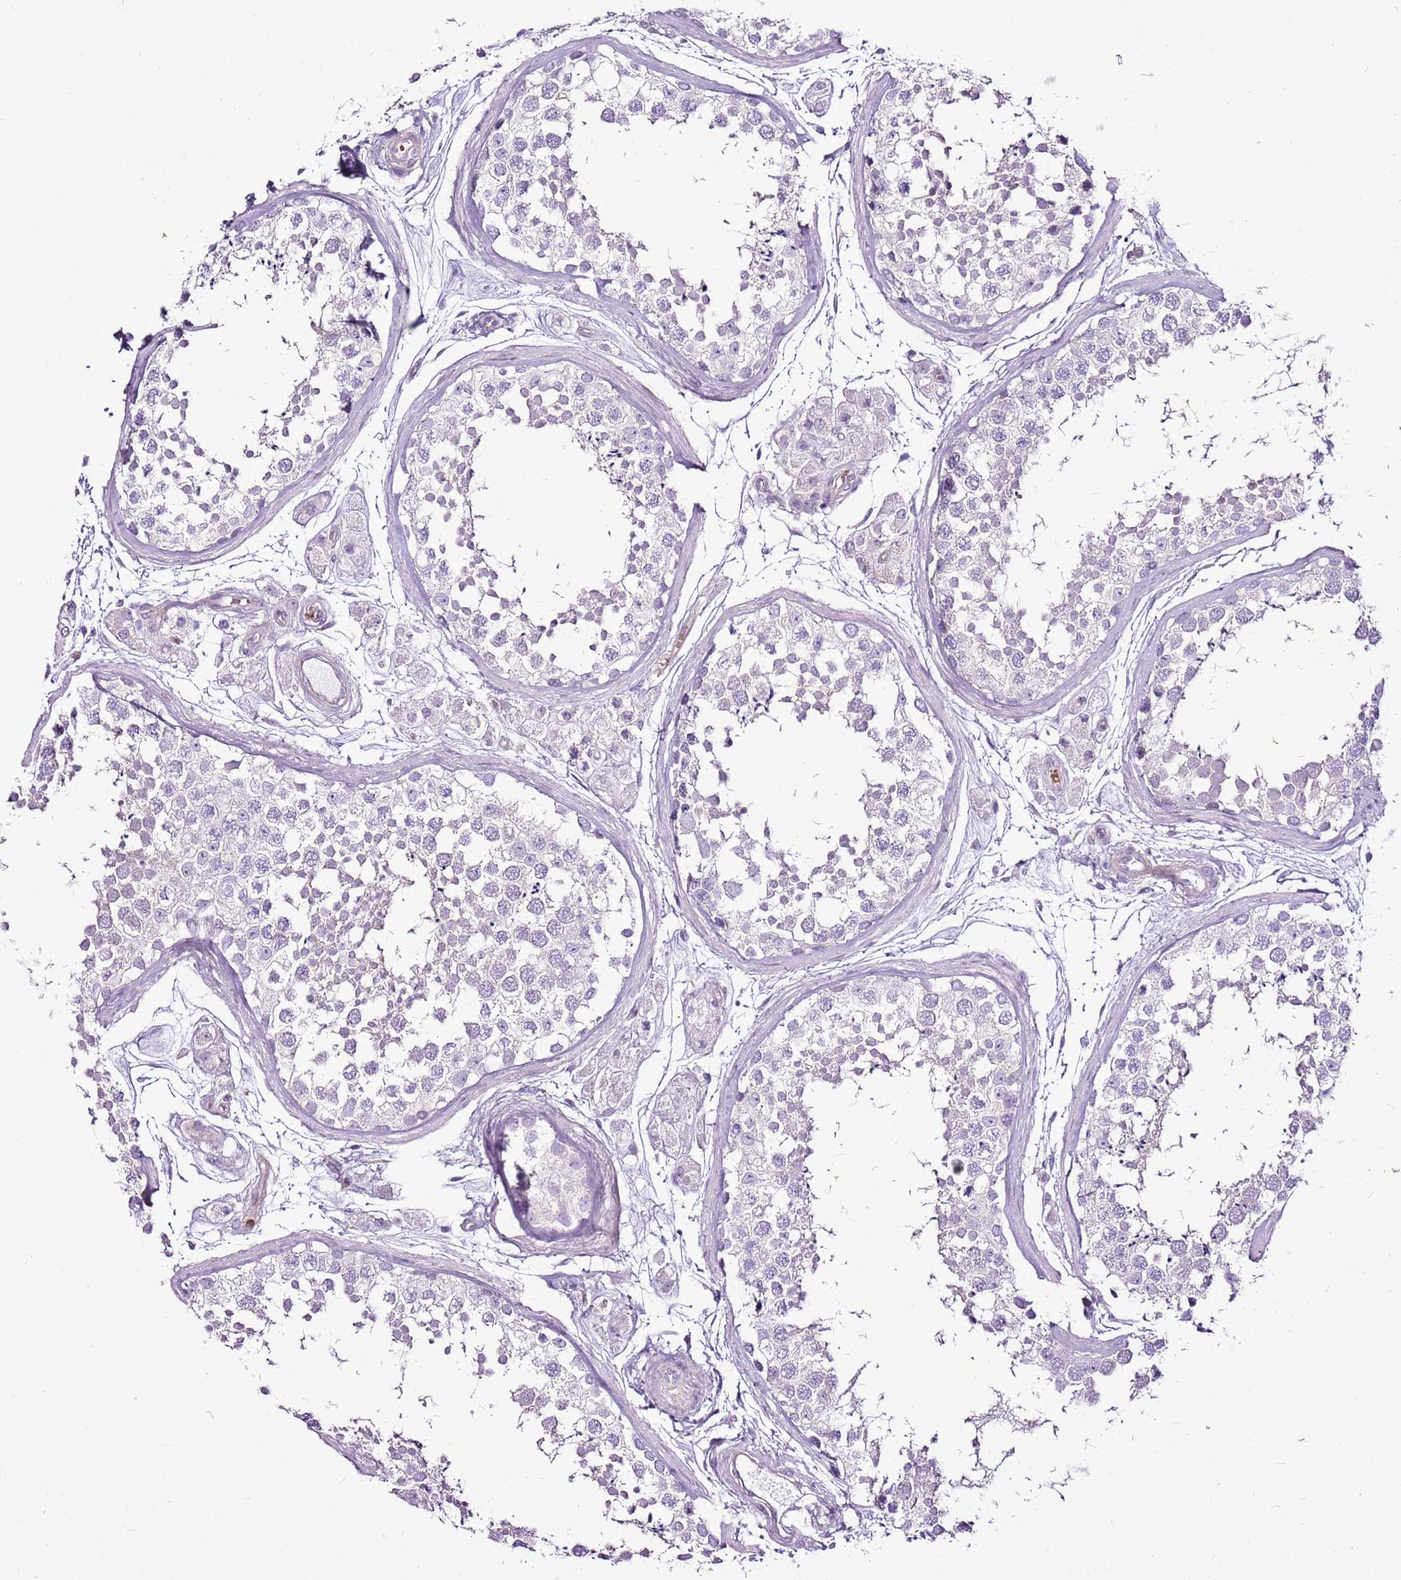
{"staining": {"intensity": "negative", "quantity": "none", "location": "none"}, "tissue": "testis", "cell_type": "Cells in seminiferous ducts", "image_type": "normal", "snomed": [{"axis": "morphology", "description": "Normal tissue, NOS"}, {"axis": "topography", "description": "Testis"}], "caption": "Image shows no protein staining in cells in seminiferous ducts of normal testis.", "gene": "CHAC2", "patient": {"sex": "male", "age": 56}}